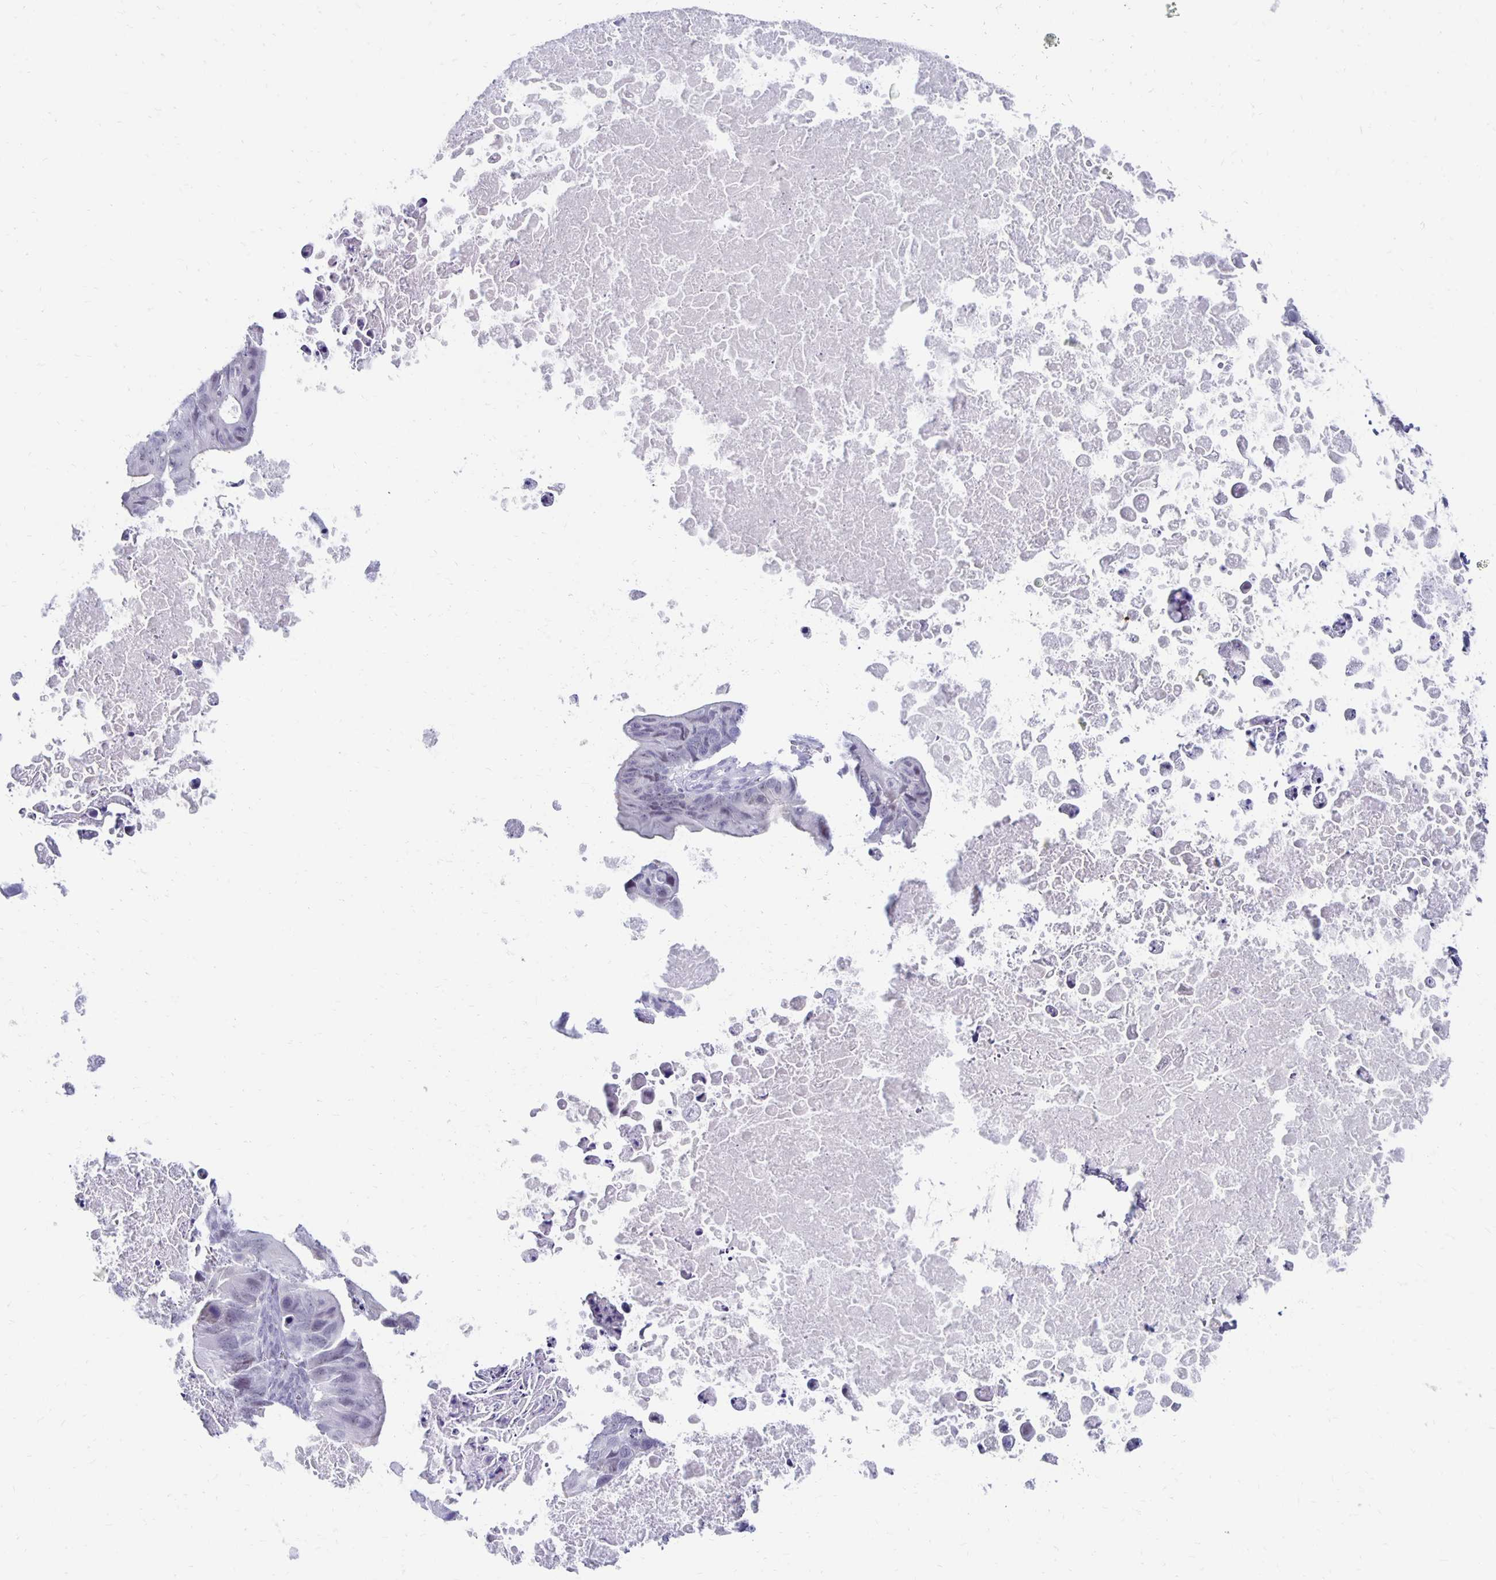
{"staining": {"intensity": "negative", "quantity": "none", "location": "none"}, "tissue": "ovarian cancer", "cell_type": "Tumor cells", "image_type": "cancer", "snomed": [{"axis": "morphology", "description": "Cystadenocarcinoma, mucinous, NOS"}, {"axis": "topography", "description": "Ovary"}], "caption": "This is an immunohistochemistry micrograph of ovarian cancer. There is no staining in tumor cells.", "gene": "SYT2", "patient": {"sex": "female", "age": 64}}